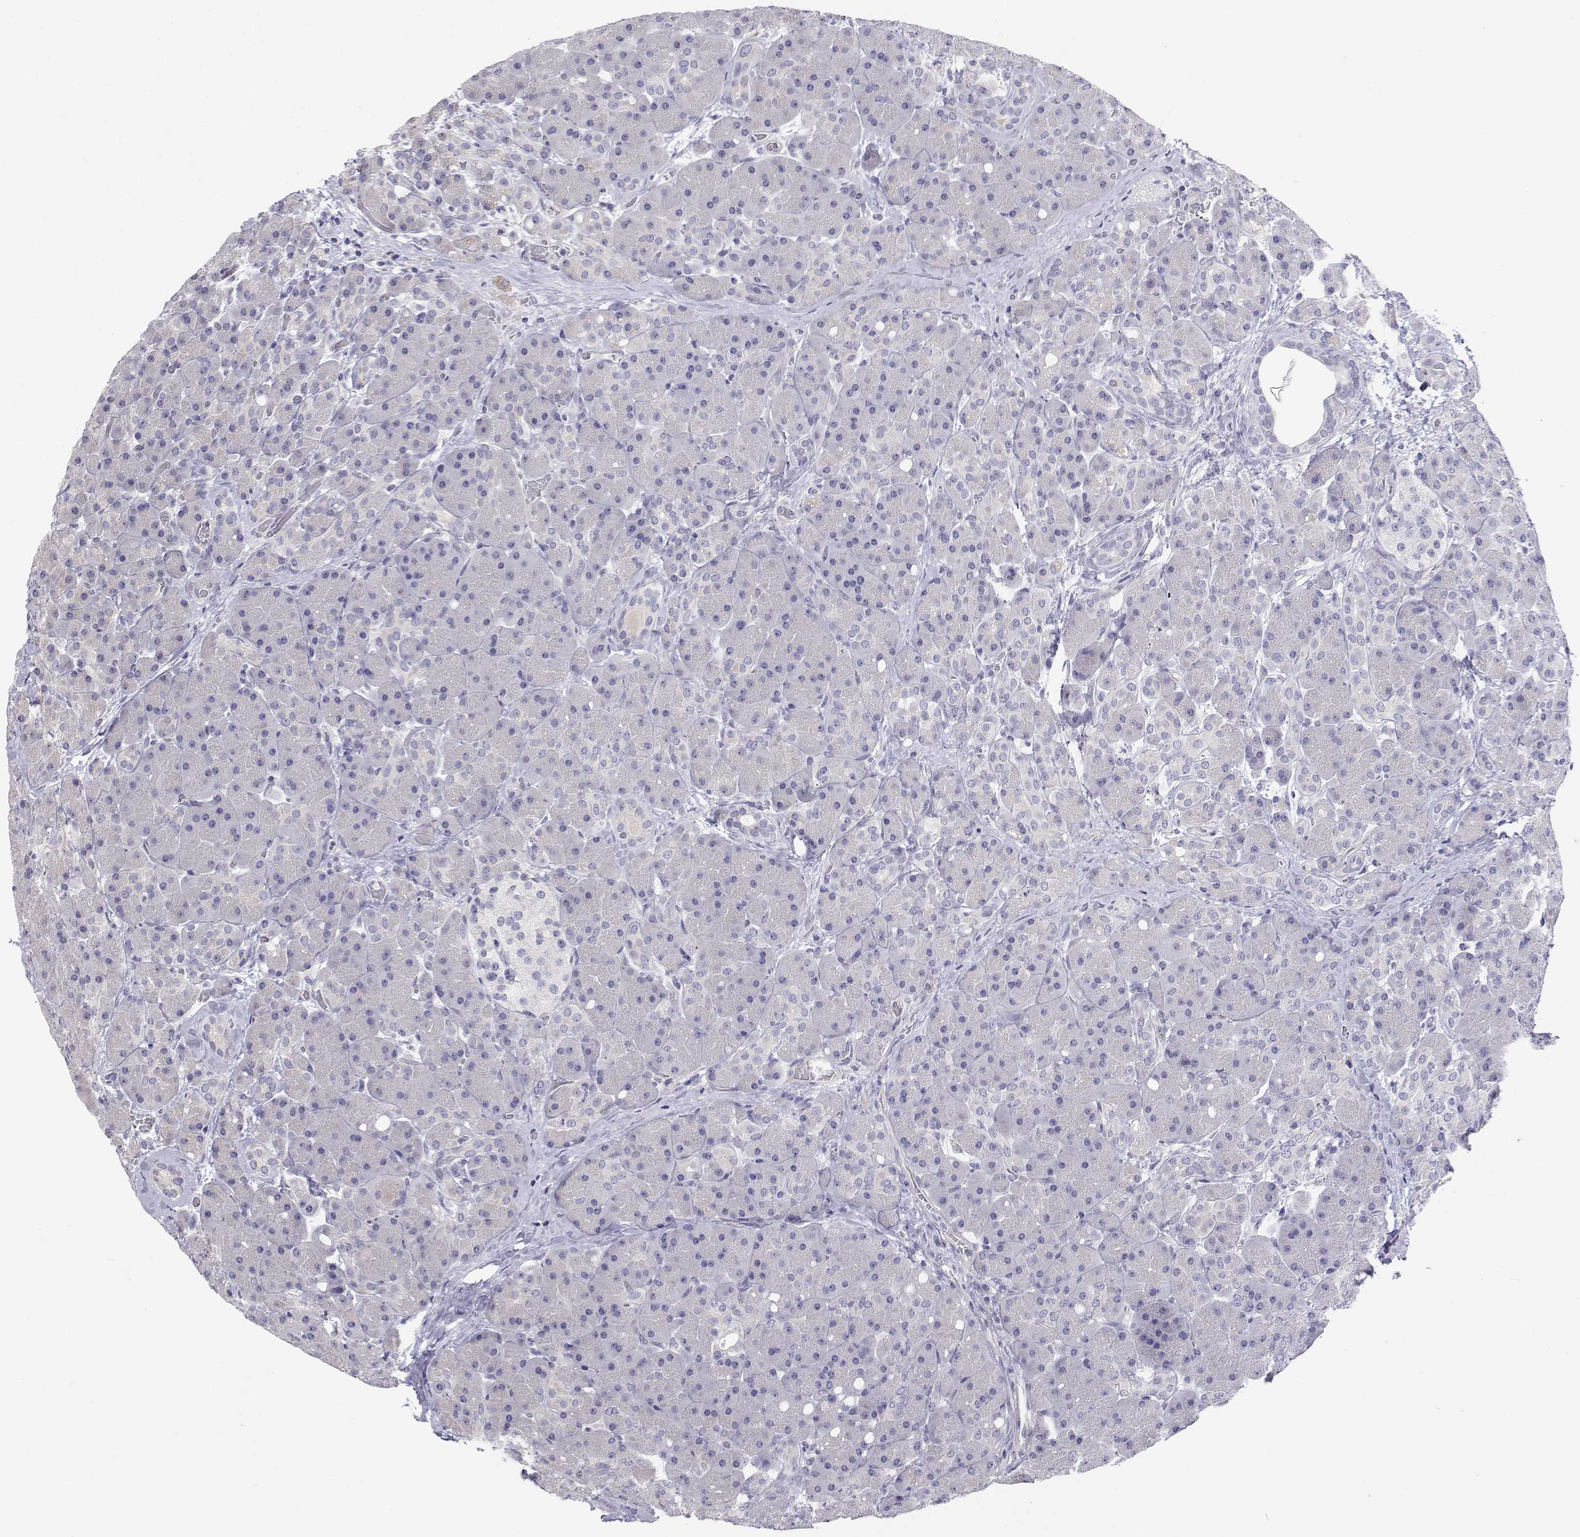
{"staining": {"intensity": "negative", "quantity": "none", "location": "none"}, "tissue": "pancreas", "cell_type": "Exocrine glandular cells", "image_type": "normal", "snomed": [{"axis": "morphology", "description": "Normal tissue, NOS"}, {"axis": "topography", "description": "Pancreas"}], "caption": "There is no significant expression in exocrine glandular cells of pancreas. (DAB (3,3'-diaminobenzidine) IHC, high magnification).", "gene": "ANKRD65", "patient": {"sex": "male", "age": 55}}